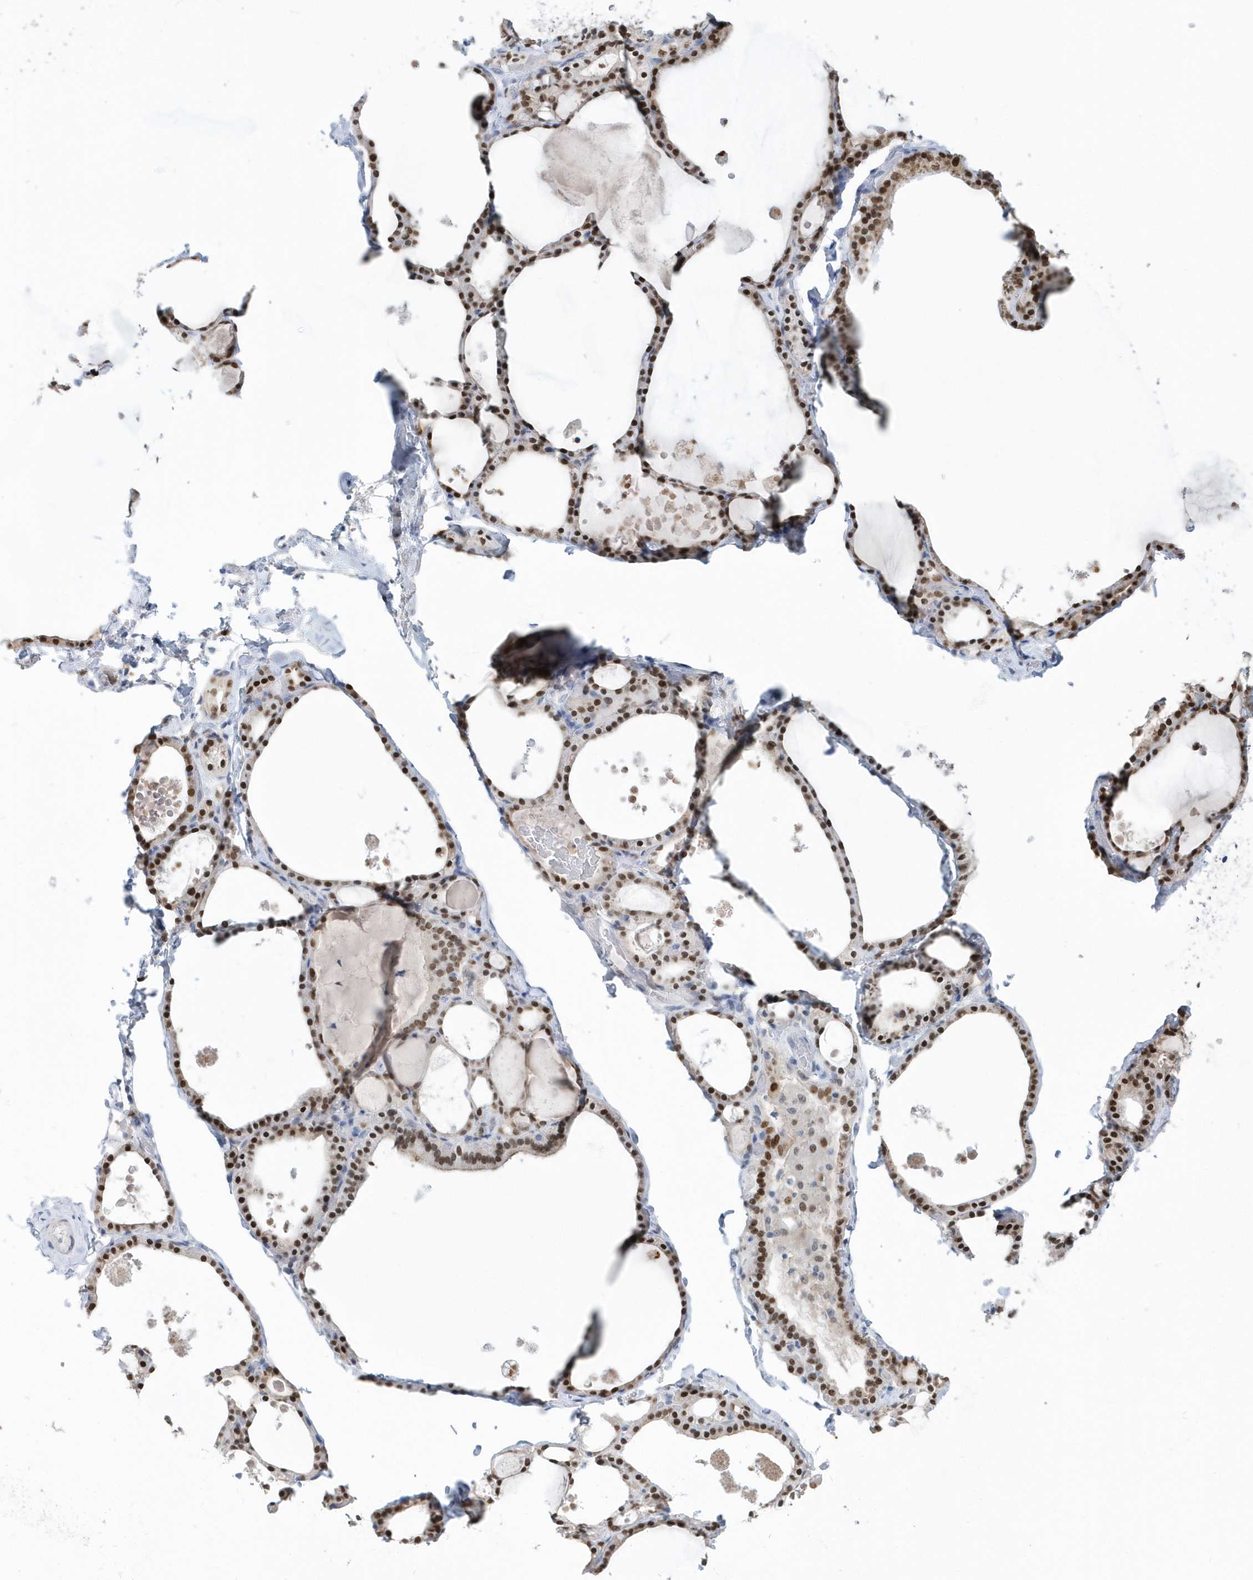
{"staining": {"intensity": "strong", "quantity": "25%-75%", "location": "nuclear"}, "tissue": "thyroid gland", "cell_type": "Glandular cells", "image_type": "normal", "snomed": [{"axis": "morphology", "description": "Normal tissue, NOS"}, {"axis": "topography", "description": "Thyroid gland"}], "caption": "This is an image of IHC staining of benign thyroid gland, which shows strong staining in the nuclear of glandular cells.", "gene": "MACROH2A2", "patient": {"sex": "male", "age": 56}}